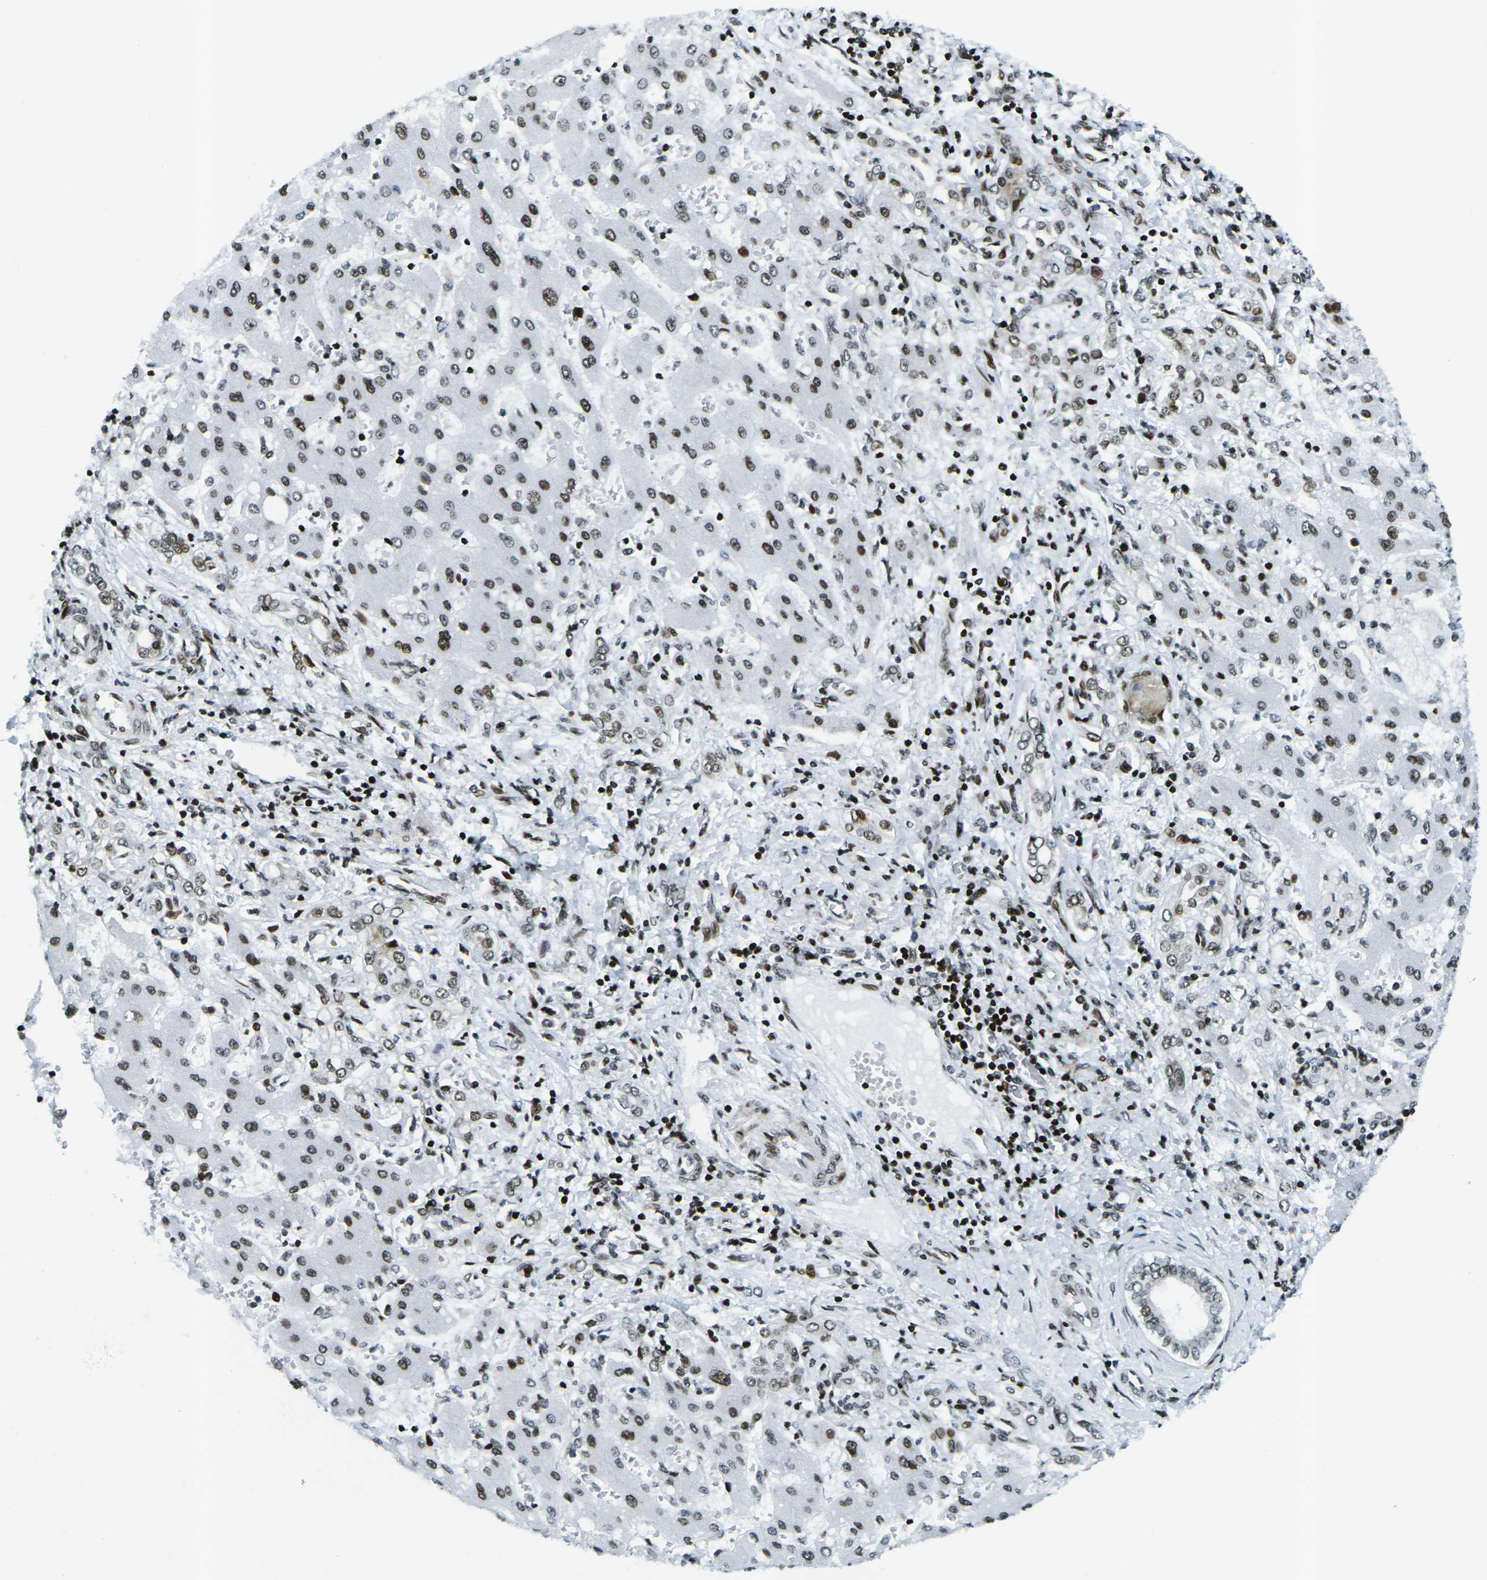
{"staining": {"intensity": "moderate", "quantity": ">75%", "location": "nuclear"}, "tissue": "liver cancer", "cell_type": "Tumor cells", "image_type": "cancer", "snomed": [{"axis": "morphology", "description": "Cholangiocarcinoma"}, {"axis": "topography", "description": "Liver"}], "caption": "This photomicrograph shows IHC staining of human liver cholangiocarcinoma, with medium moderate nuclear expression in about >75% of tumor cells.", "gene": "H3-3A", "patient": {"sex": "male", "age": 50}}